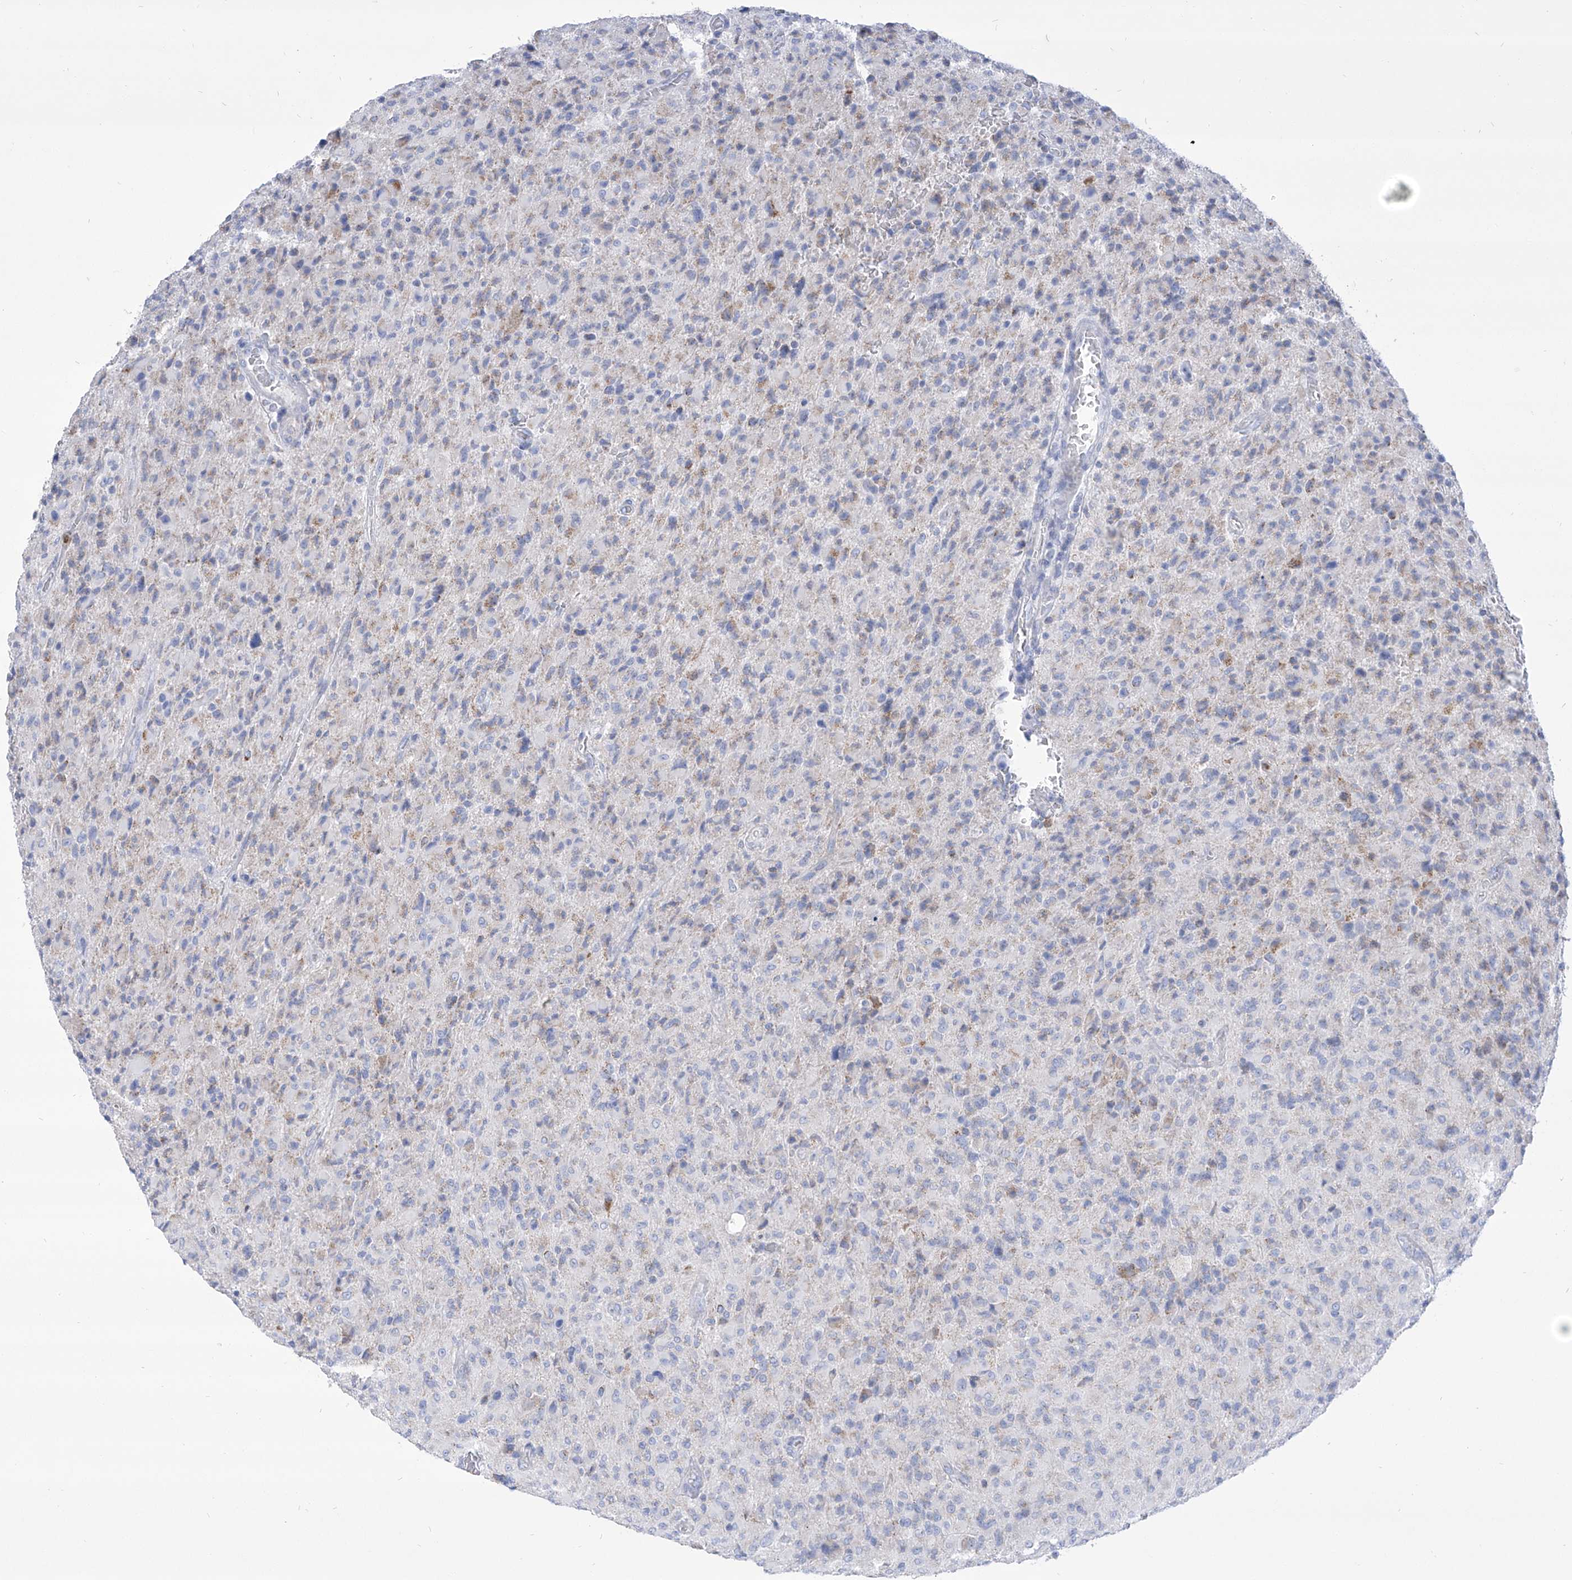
{"staining": {"intensity": "negative", "quantity": "none", "location": "none"}, "tissue": "glioma", "cell_type": "Tumor cells", "image_type": "cancer", "snomed": [{"axis": "morphology", "description": "Glioma, malignant, High grade"}, {"axis": "topography", "description": "Brain"}], "caption": "An image of human glioma is negative for staining in tumor cells. (IHC, brightfield microscopy, high magnification).", "gene": "COQ3", "patient": {"sex": "female", "age": 57}}